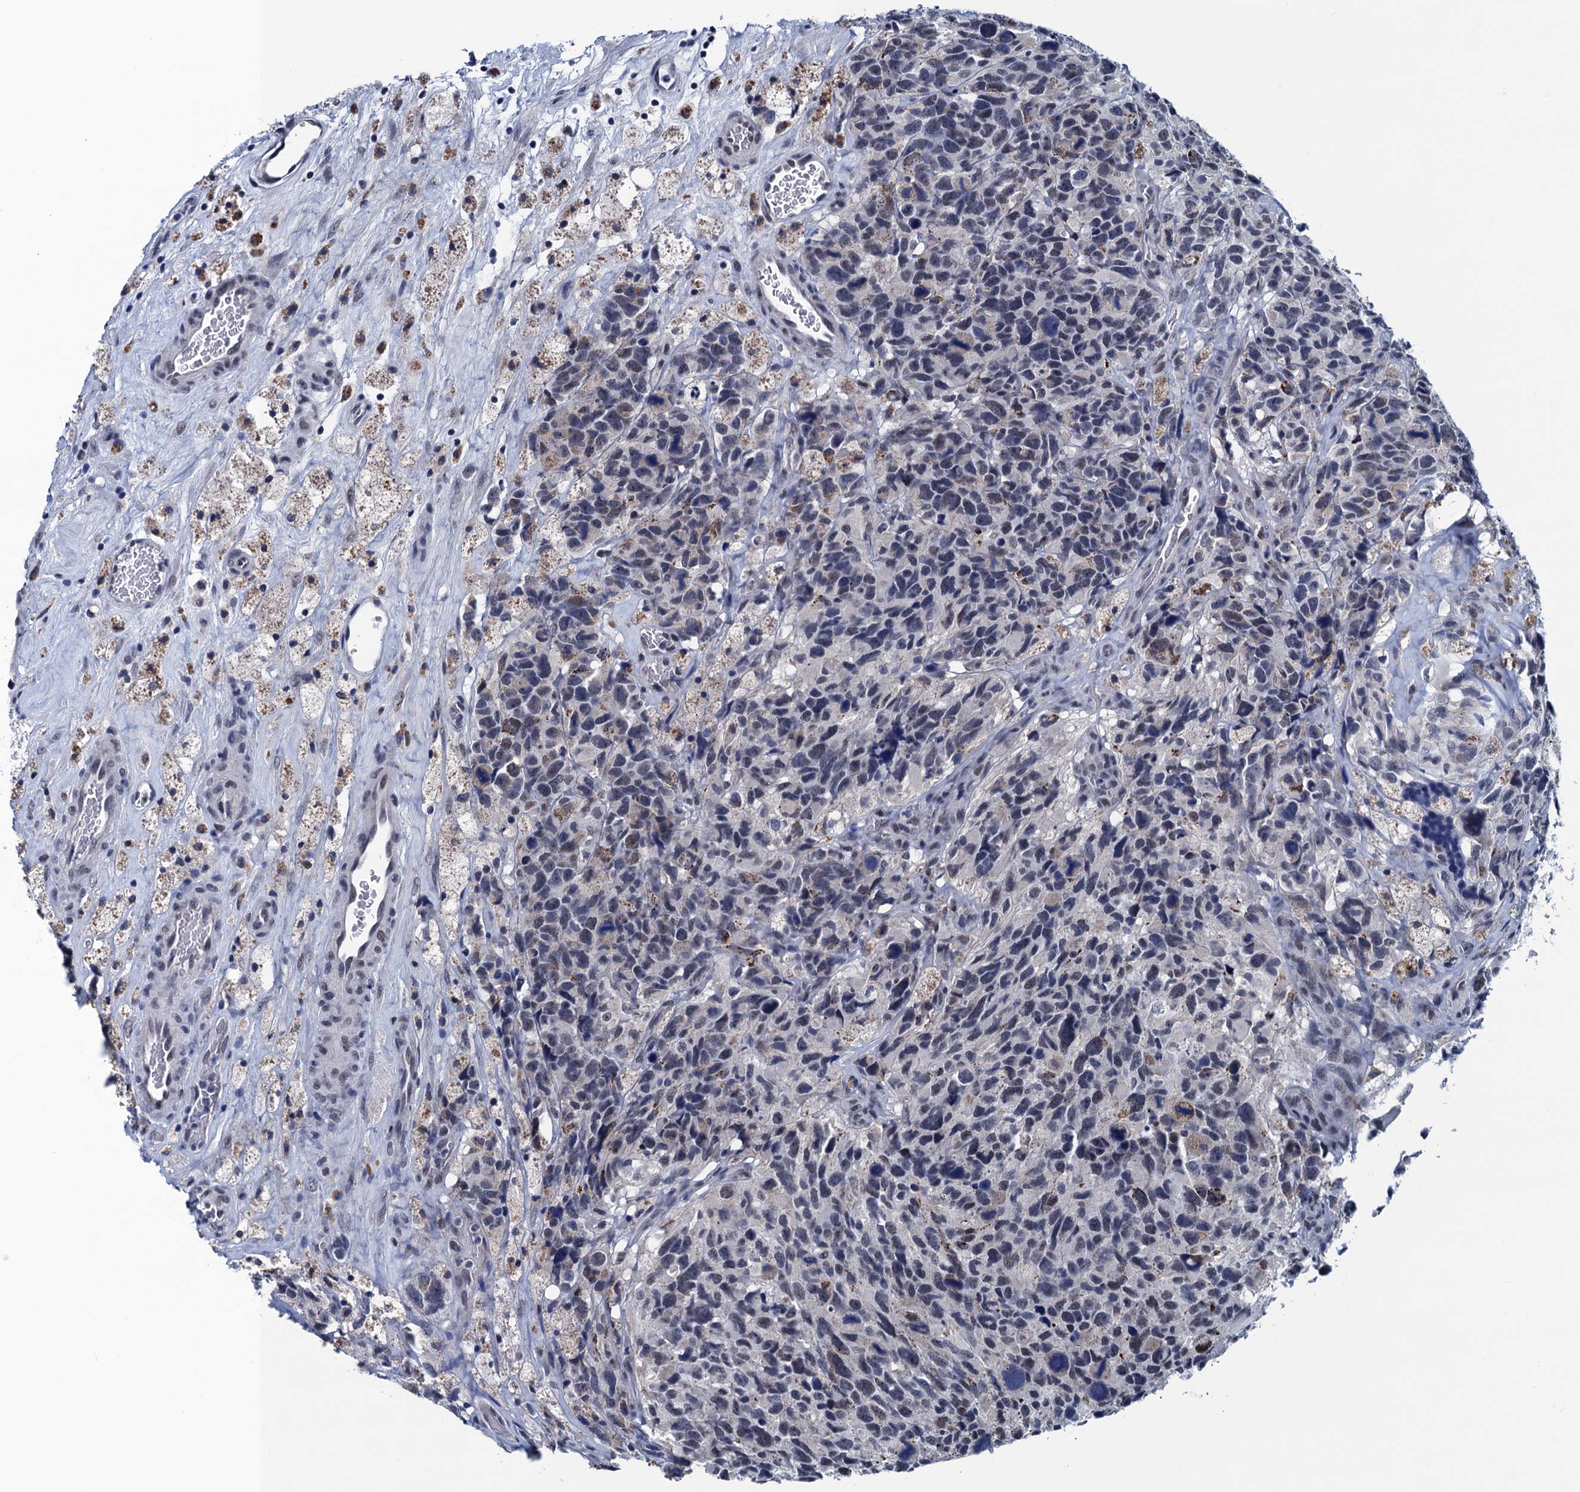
{"staining": {"intensity": "weak", "quantity": "<25%", "location": "nuclear"}, "tissue": "glioma", "cell_type": "Tumor cells", "image_type": "cancer", "snomed": [{"axis": "morphology", "description": "Glioma, malignant, High grade"}, {"axis": "topography", "description": "Brain"}], "caption": "Photomicrograph shows no protein staining in tumor cells of glioma tissue.", "gene": "FNBP4", "patient": {"sex": "male", "age": 76}}